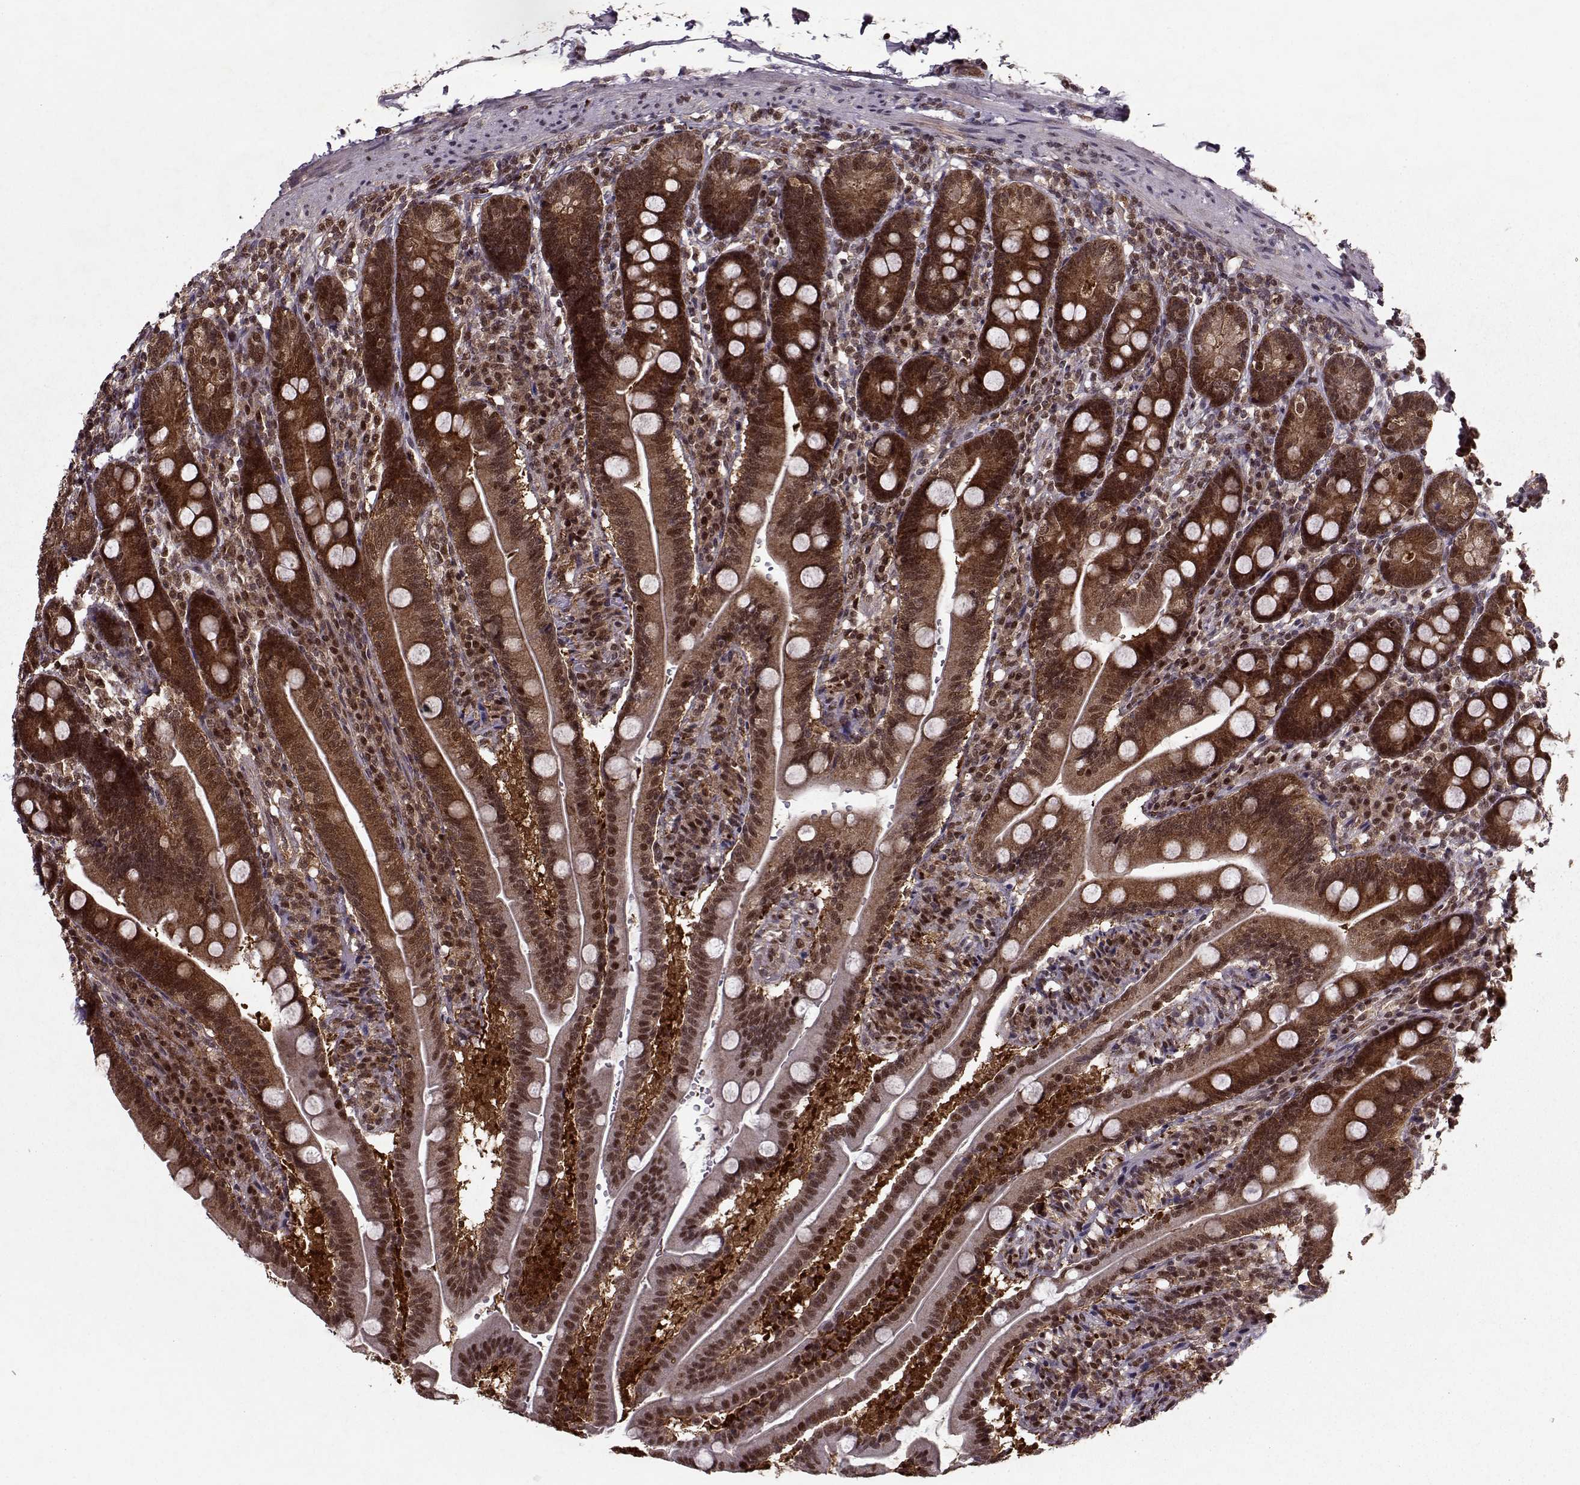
{"staining": {"intensity": "strong", "quantity": ">75%", "location": "cytoplasmic/membranous,nuclear"}, "tissue": "duodenum", "cell_type": "Glandular cells", "image_type": "normal", "snomed": [{"axis": "morphology", "description": "Normal tissue, NOS"}, {"axis": "topography", "description": "Duodenum"}], "caption": "Immunohistochemistry (IHC) micrograph of normal human duodenum stained for a protein (brown), which exhibits high levels of strong cytoplasmic/membranous,nuclear staining in about >75% of glandular cells.", "gene": "PSMA7", "patient": {"sex": "female", "age": 67}}